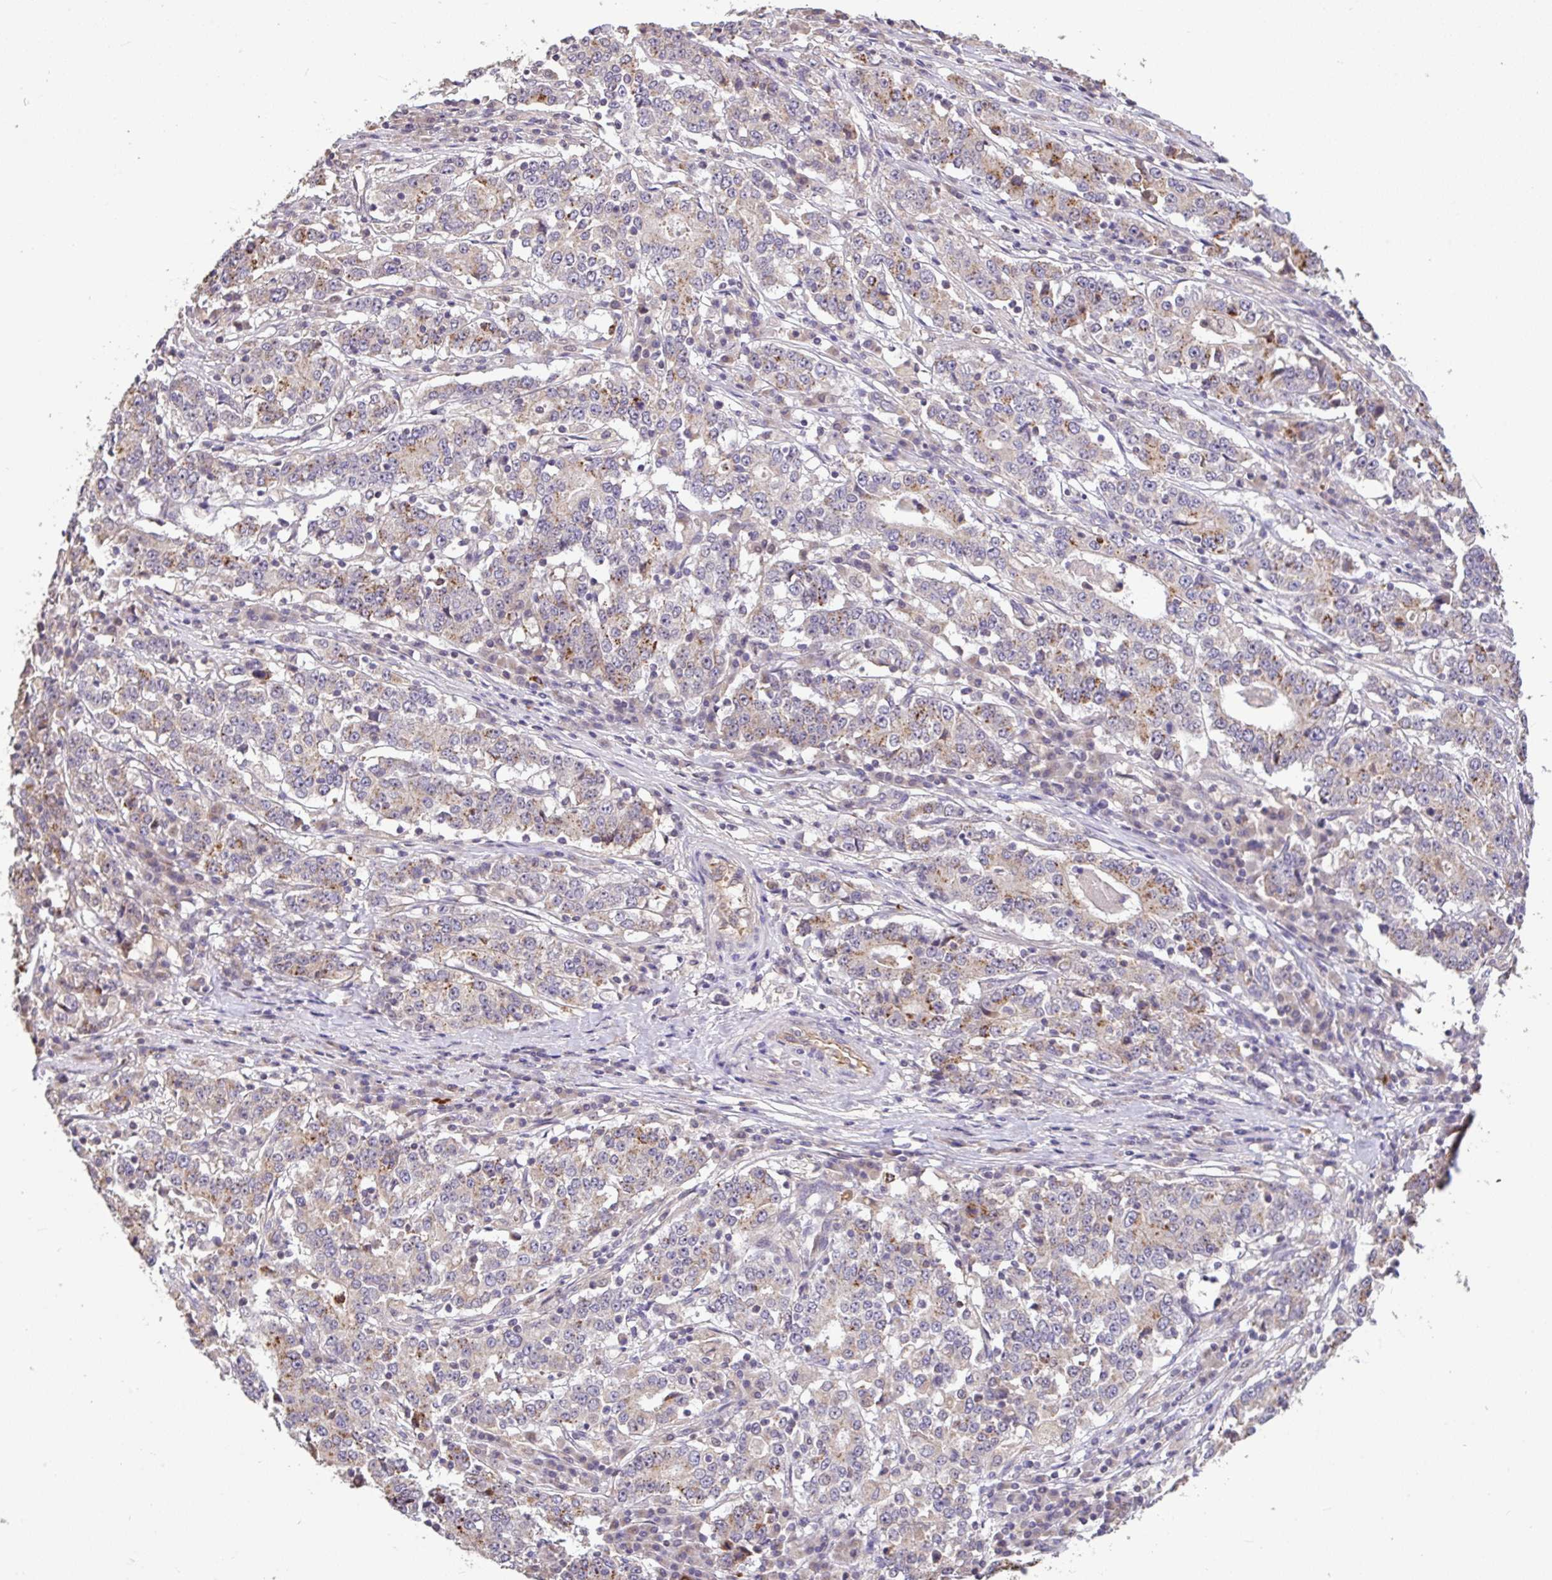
{"staining": {"intensity": "moderate", "quantity": "<25%", "location": "cytoplasmic/membranous"}, "tissue": "stomach cancer", "cell_type": "Tumor cells", "image_type": "cancer", "snomed": [{"axis": "morphology", "description": "Adenocarcinoma, NOS"}, {"axis": "topography", "description": "Stomach"}], "caption": "Immunohistochemical staining of human stomach cancer reveals low levels of moderate cytoplasmic/membranous positivity in approximately <25% of tumor cells.", "gene": "C1QTNF9B", "patient": {"sex": "male", "age": 59}}